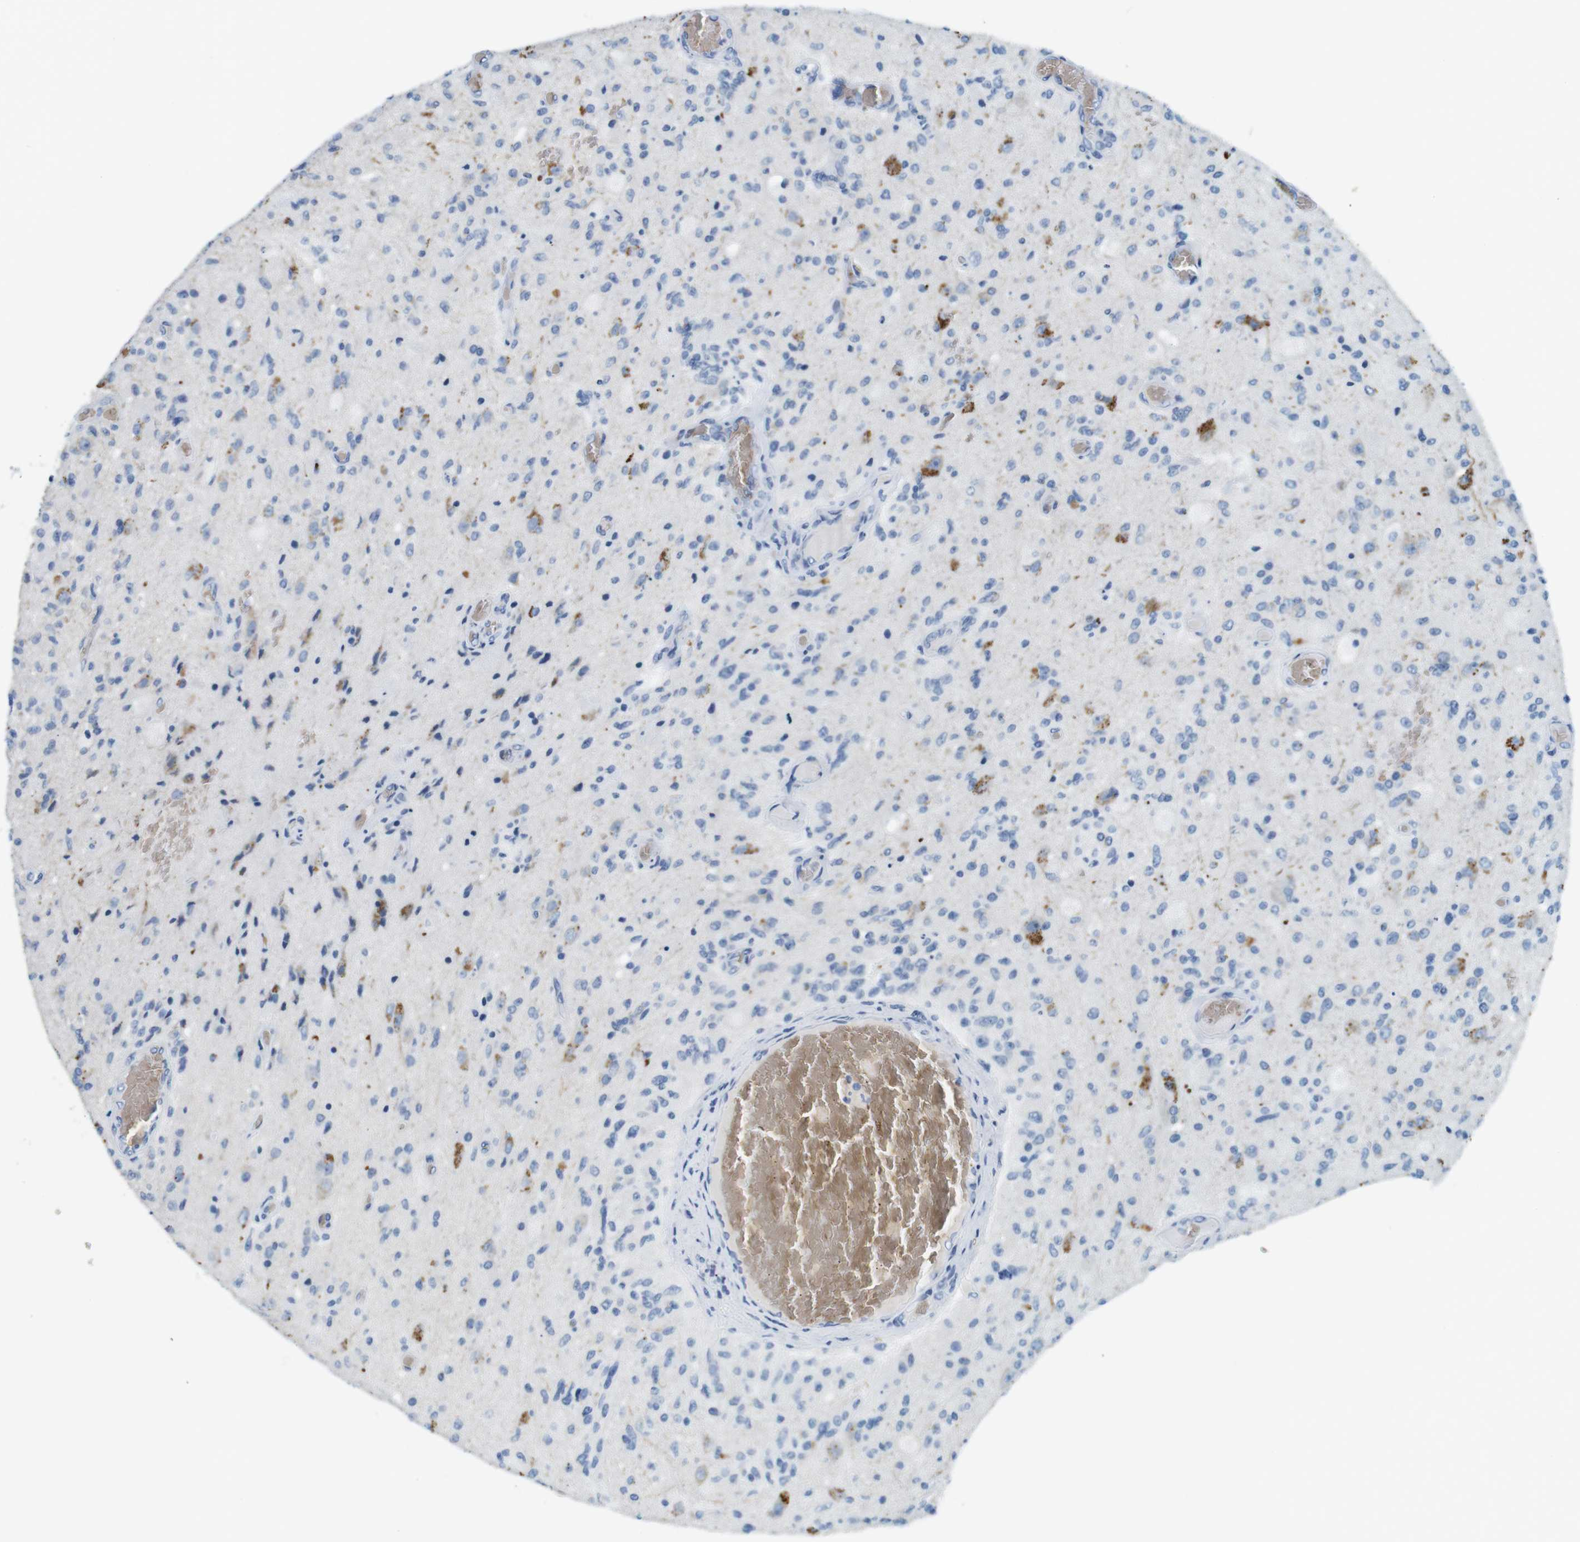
{"staining": {"intensity": "moderate", "quantity": "<25%", "location": "cytoplasmic/membranous"}, "tissue": "glioma", "cell_type": "Tumor cells", "image_type": "cancer", "snomed": [{"axis": "morphology", "description": "Normal tissue, NOS"}, {"axis": "morphology", "description": "Glioma, malignant, High grade"}, {"axis": "topography", "description": "Cerebral cortex"}], "caption": "A histopathology image of glioma stained for a protein reveals moderate cytoplasmic/membranous brown staining in tumor cells.", "gene": "TFAP2C", "patient": {"sex": "male", "age": 77}}